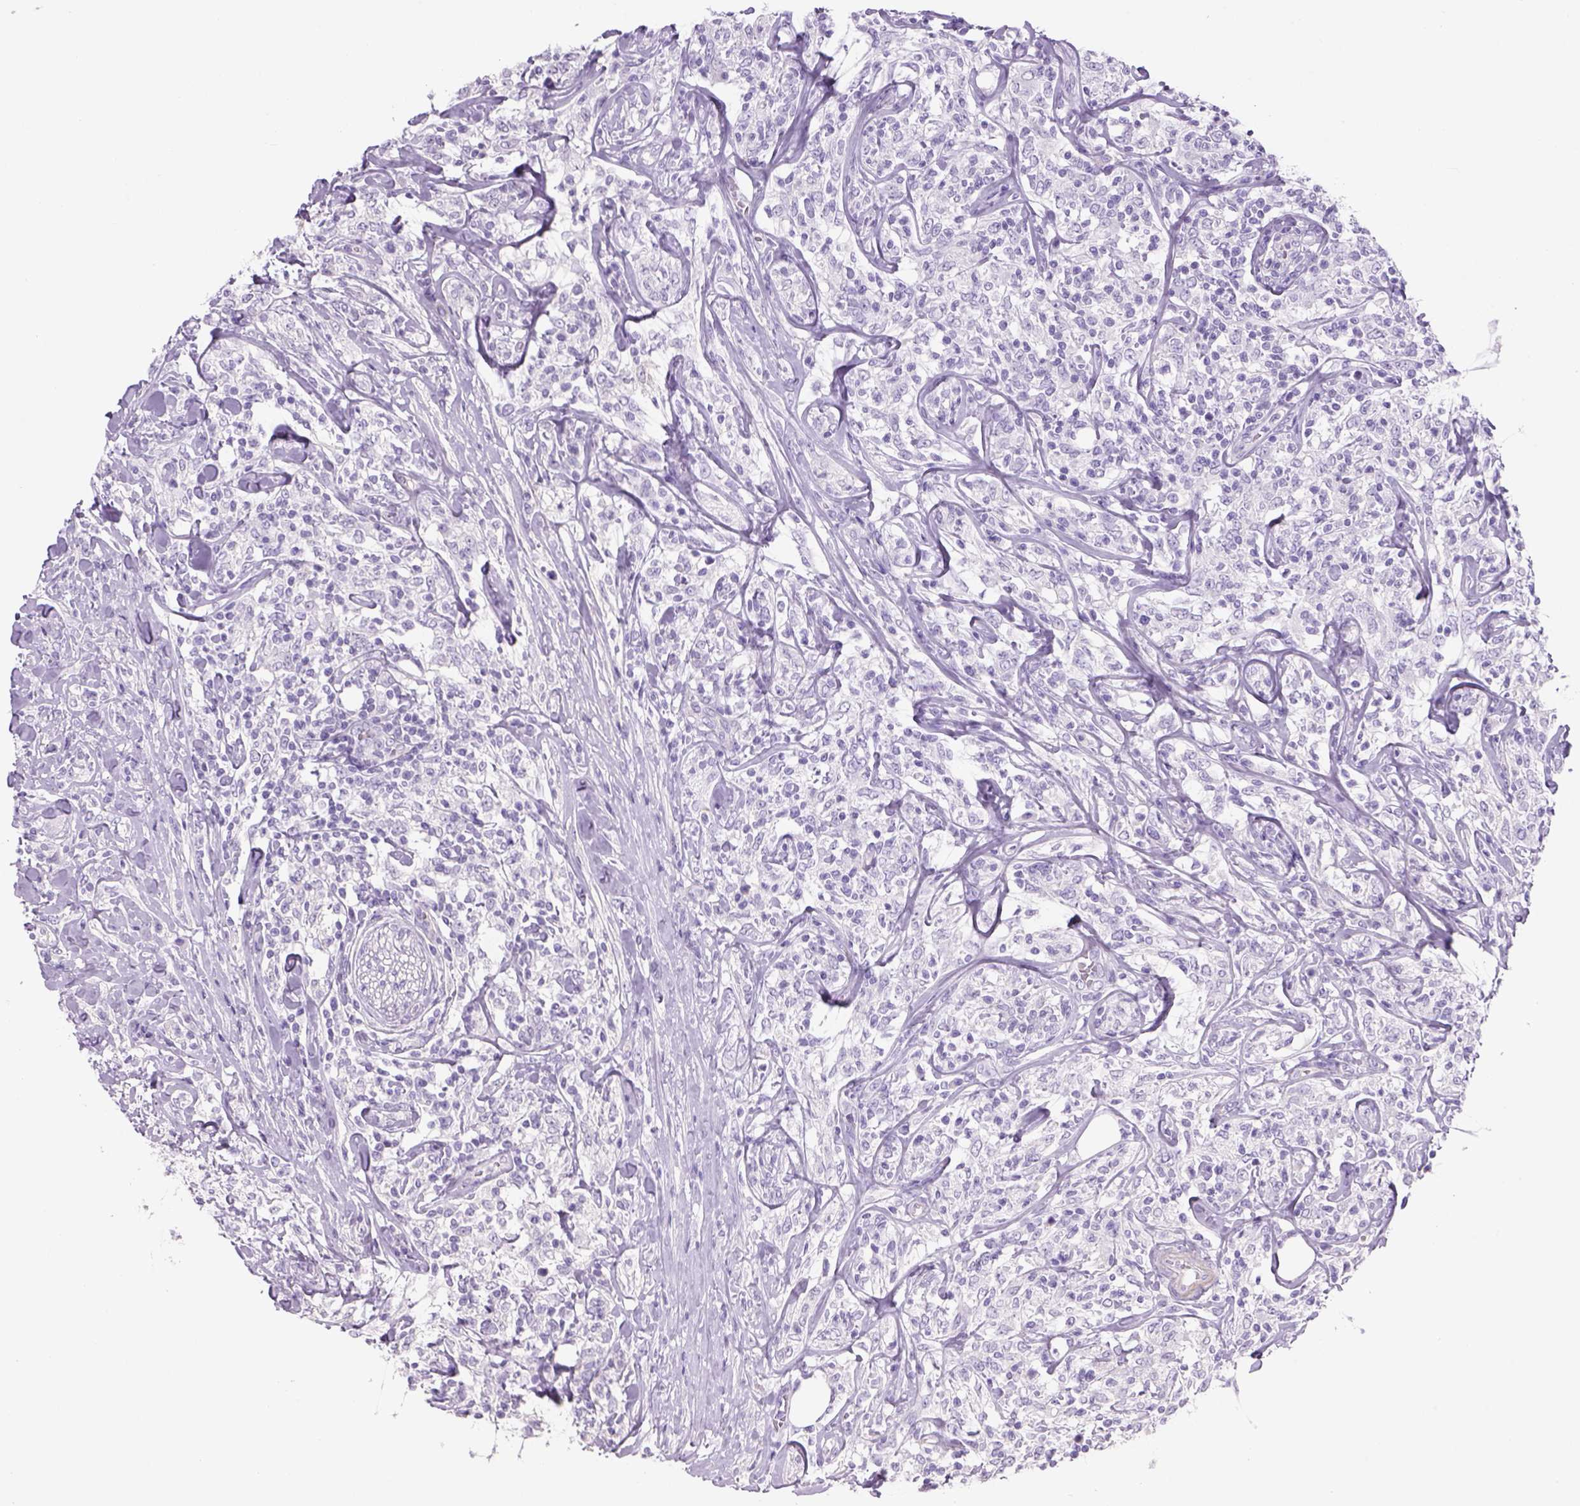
{"staining": {"intensity": "negative", "quantity": "none", "location": "none"}, "tissue": "lymphoma", "cell_type": "Tumor cells", "image_type": "cancer", "snomed": [{"axis": "morphology", "description": "Malignant lymphoma, non-Hodgkin's type, High grade"}, {"axis": "topography", "description": "Lymph node"}], "caption": "Micrograph shows no protein staining in tumor cells of malignant lymphoma, non-Hodgkin's type (high-grade) tissue.", "gene": "TENM4", "patient": {"sex": "female", "age": 84}}